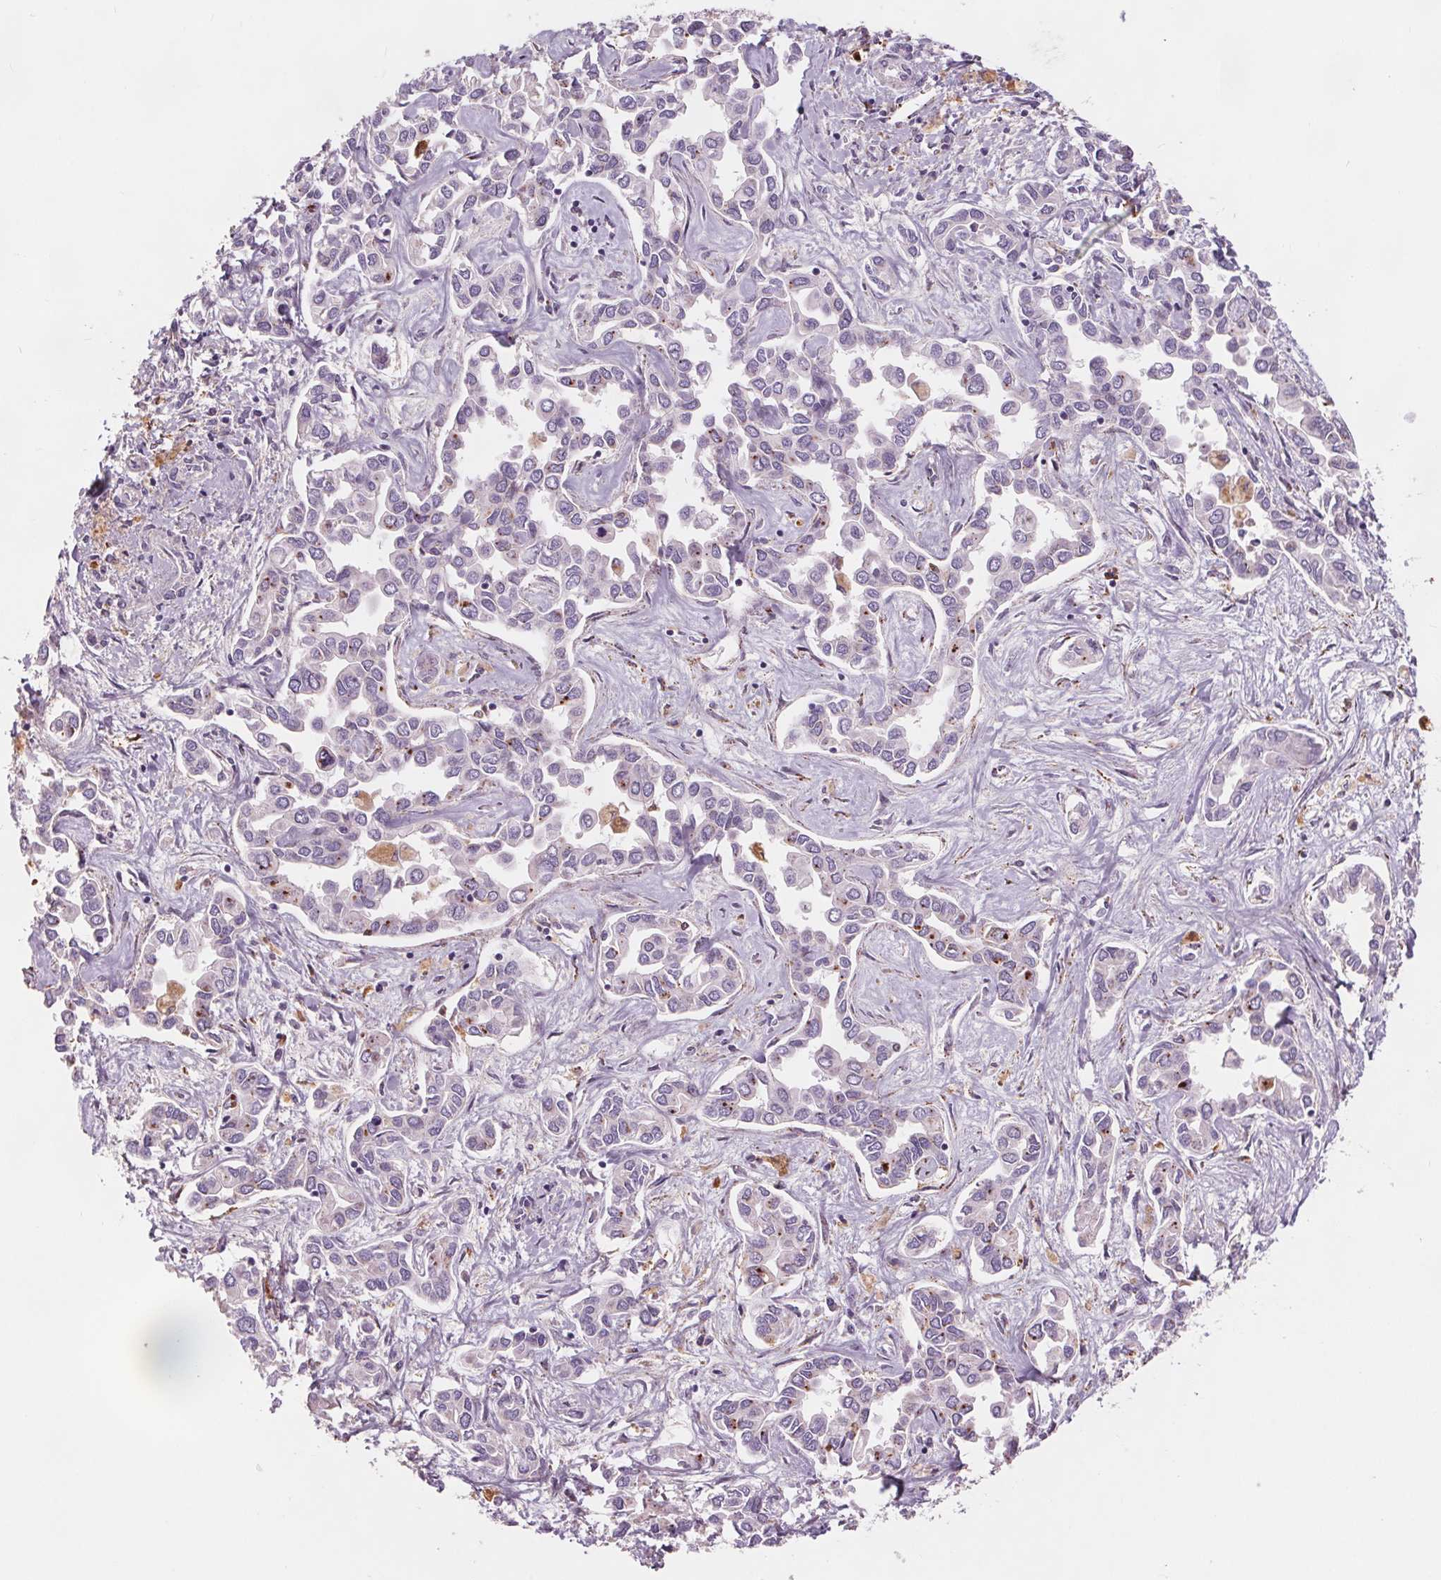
{"staining": {"intensity": "moderate", "quantity": "<25%", "location": "cytoplasmic/membranous"}, "tissue": "liver cancer", "cell_type": "Tumor cells", "image_type": "cancer", "snomed": [{"axis": "morphology", "description": "Cholangiocarcinoma"}, {"axis": "topography", "description": "Liver"}], "caption": "This micrograph reveals immunohistochemistry (IHC) staining of liver cholangiocarcinoma, with low moderate cytoplasmic/membranous staining in about <25% of tumor cells.", "gene": "SAMD5", "patient": {"sex": "female", "age": 64}}